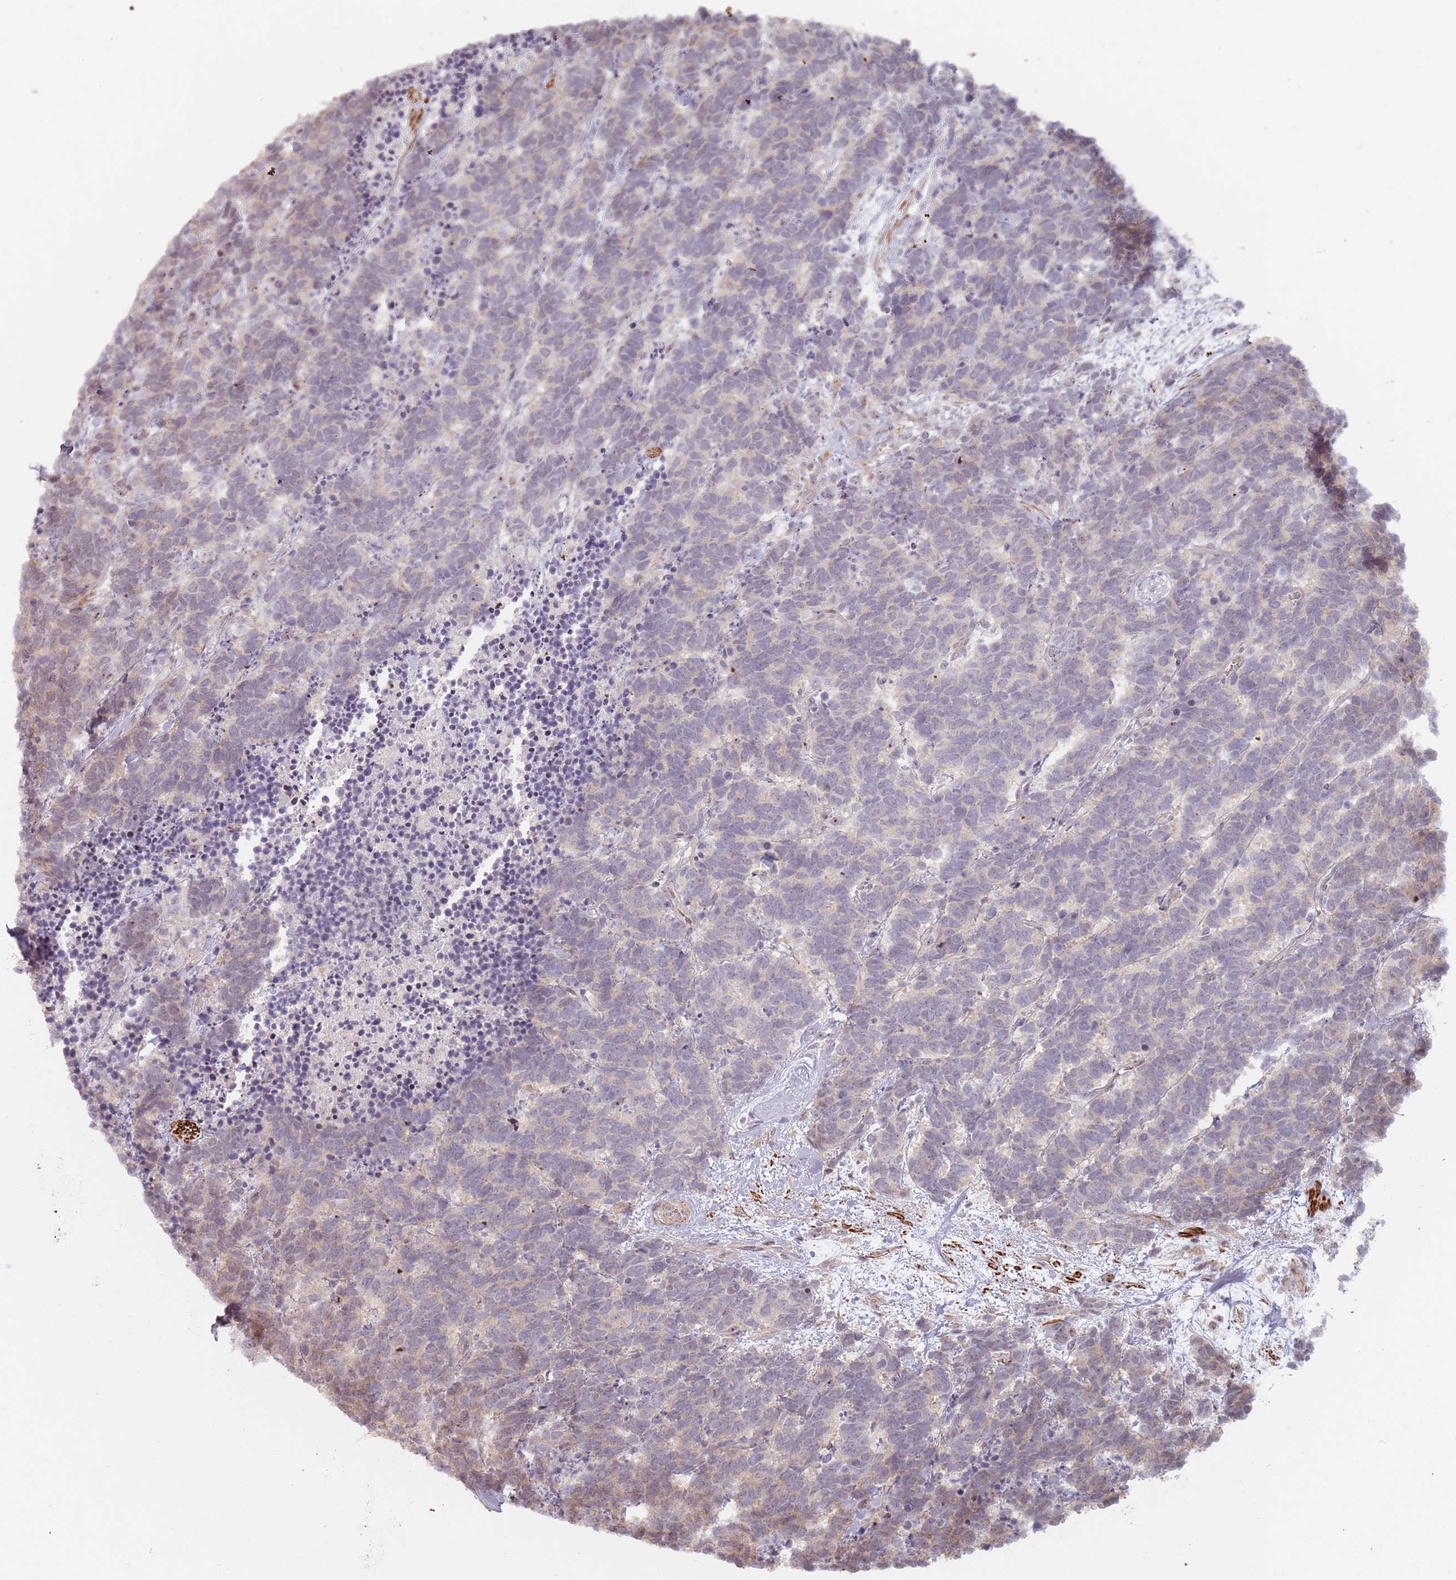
{"staining": {"intensity": "negative", "quantity": "none", "location": "none"}, "tissue": "carcinoid", "cell_type": "Tumor cells", "image_type": "cancer", "snomed": [{"axis": "morphology", "description": "Carcinoma, NOS"}, {"axis": "morphology", "description": "Carcinoid, malignant, NOS"}, {"axis": "topography", "description": "Prostate"}], "caption": "High power microscopy micrograph of an IHC photomicrograph of carcinoid, revealing no significant positivity in tumor cells.", "gene": "ADTRP", "patient": {"sex": "male", "age": 57}}